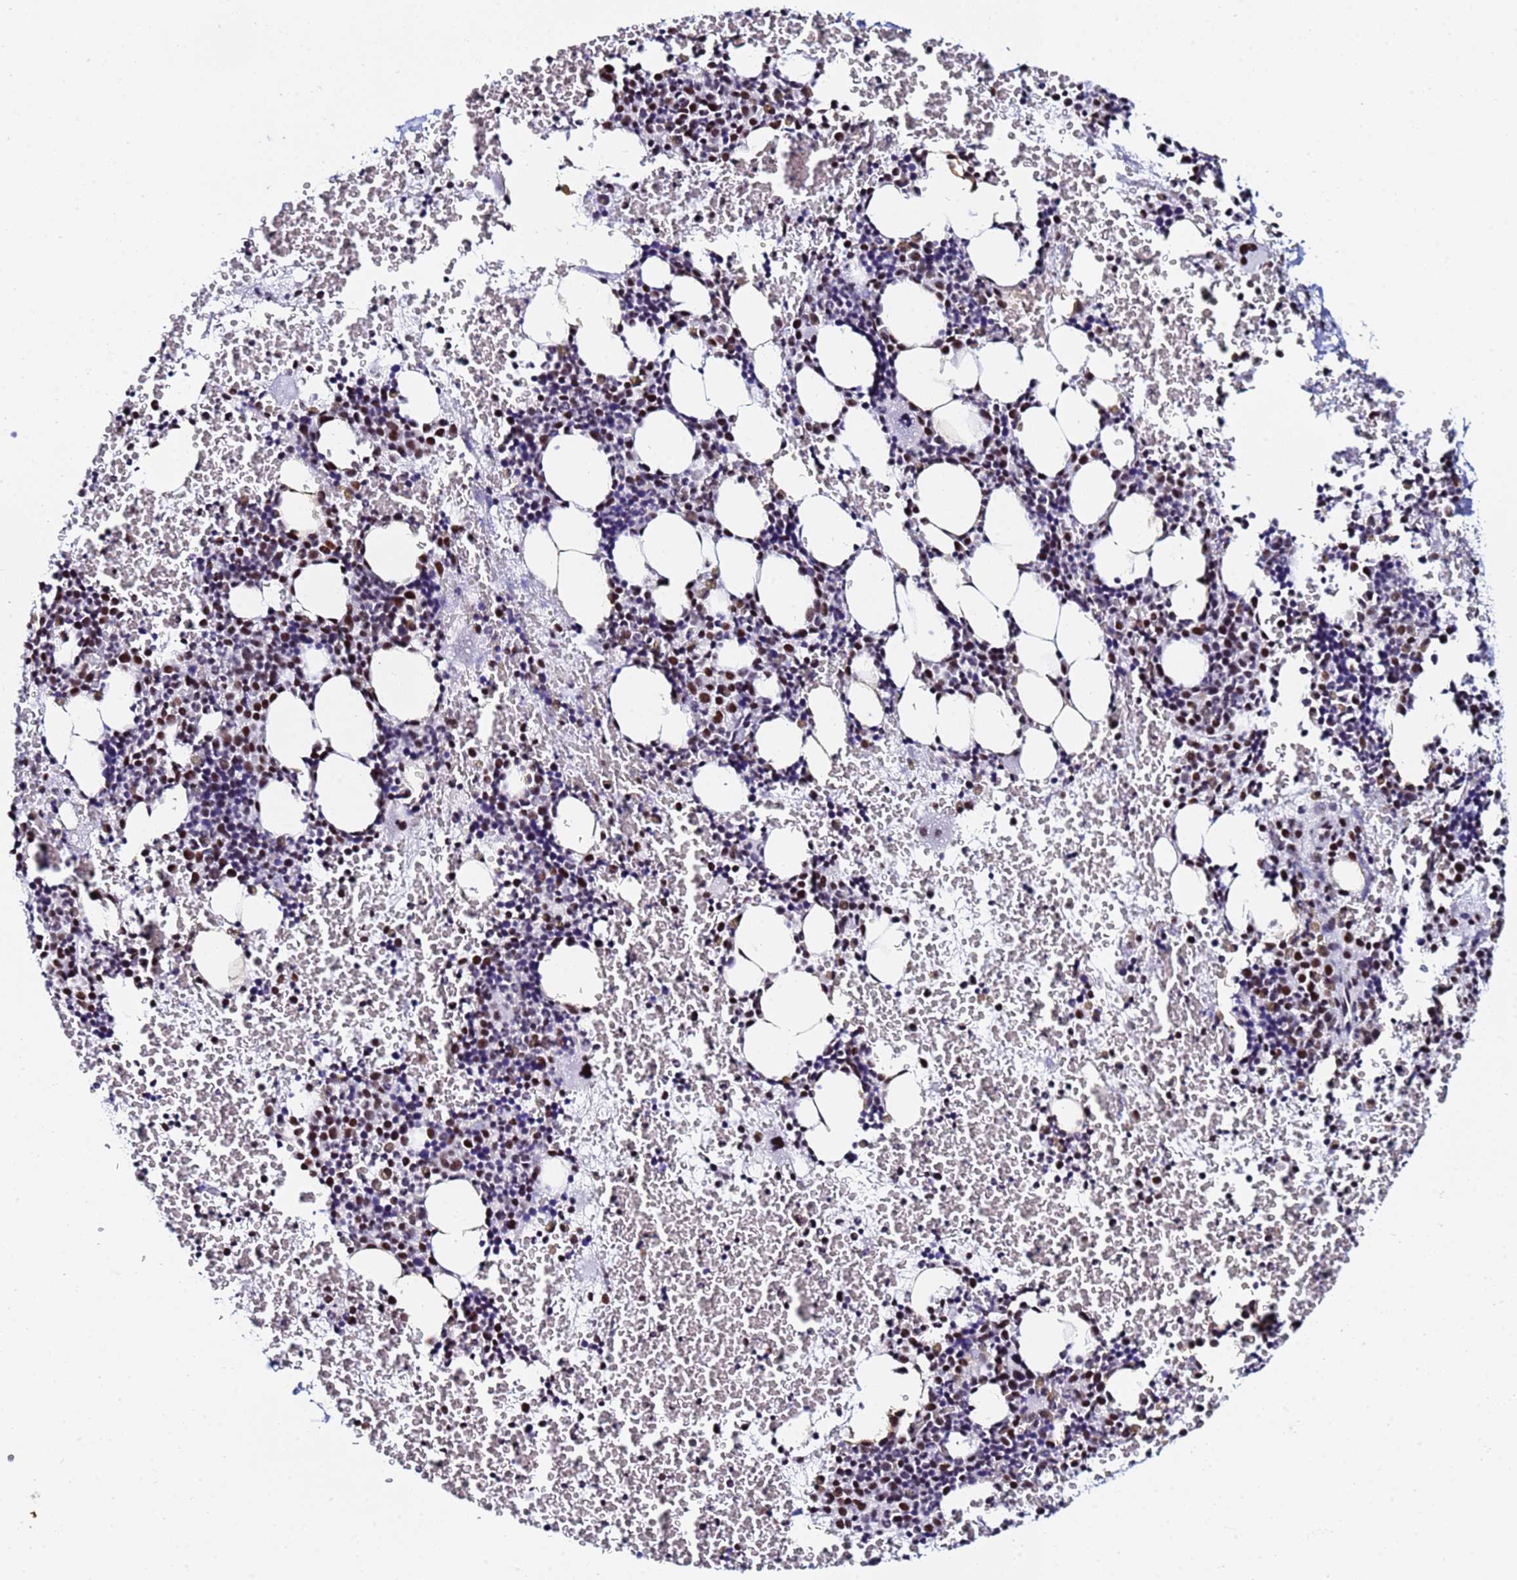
{"staining": {"intensity": "moderate", "quantity": "25%-75%", "location": "nuclear"}, "tissue": "bone marrow", "cell_type": "Hematopoietic cells", "image_type": "normal", "snomed": [{"axis": "morphology", "description": "Normal tissue, NOS"}, {"axis": "topography", "description": "Bone marrow"}], "caption": "Immunohistochemistry of benign human bone marrow shows medium levels of moderate nuclear expression in about 25%-75% of hematopoietic cells.", "gene": "SNRPA1", "patient": {"sex": "male", "age": 11}}